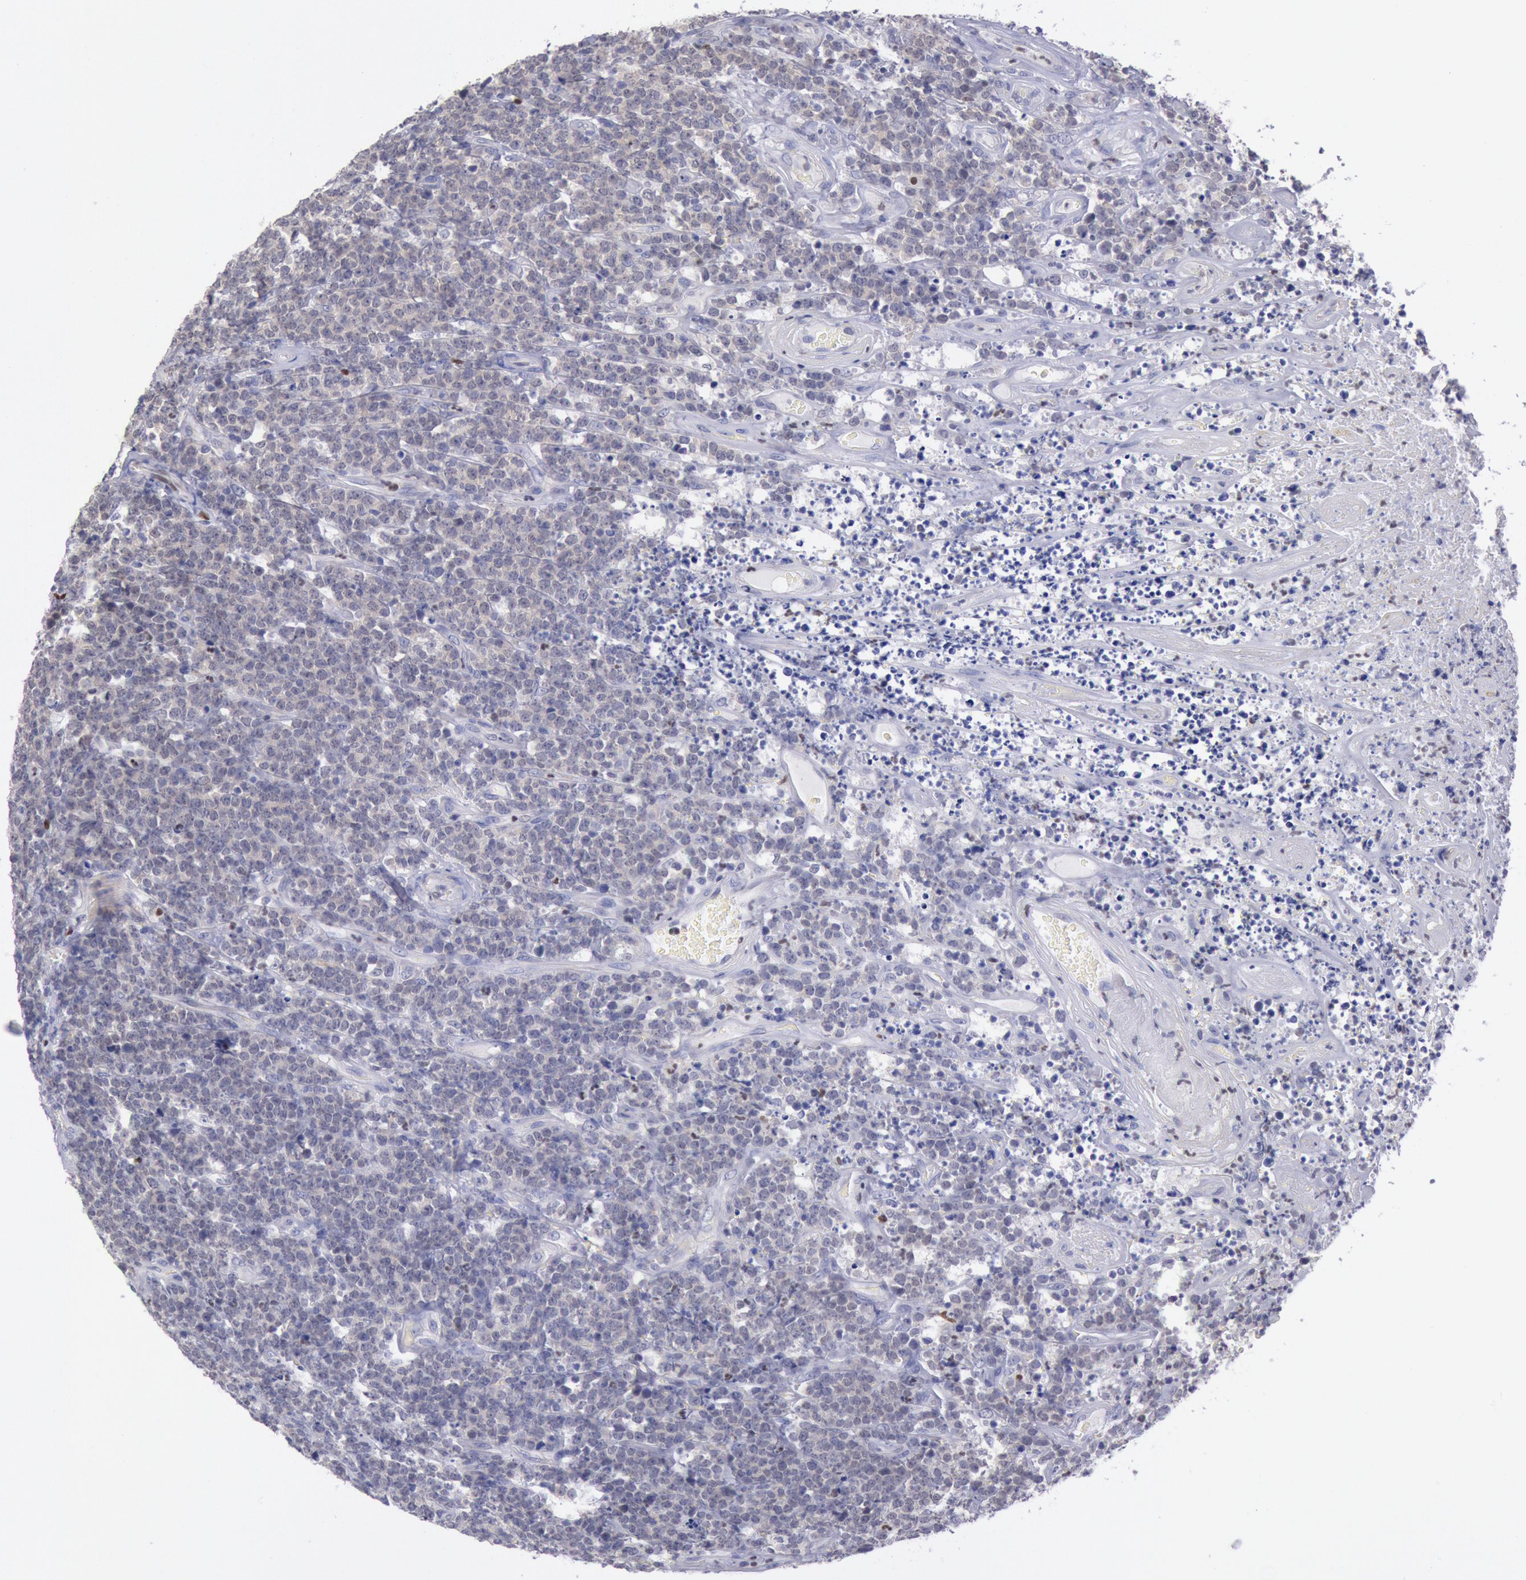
{"staining": {"intensity": "weak", "quantity": ">75%", "location": "cytoplasmic/membranous"}, "tissue": "lymphoma", "cell_type": "Tumor cells", "image_type": "cancer", "snomed": [{"axis": "morphology", "description": "Malignant lymphoma, non-Hodgkin's type, High grade"}, {"axis": "topography", "description": "Small intestine"}, {"axis": "topography", "description": "Colon"}], "caption": "Tumor cells reveal low levels of weak cytoplasmic/membranous staining in about >75% of cells in human high-grade malignant lymphoma, non-Hodgkin's type.", "gene": "RPS6KA5", "patient": {"sex": "male", "age": 8}}